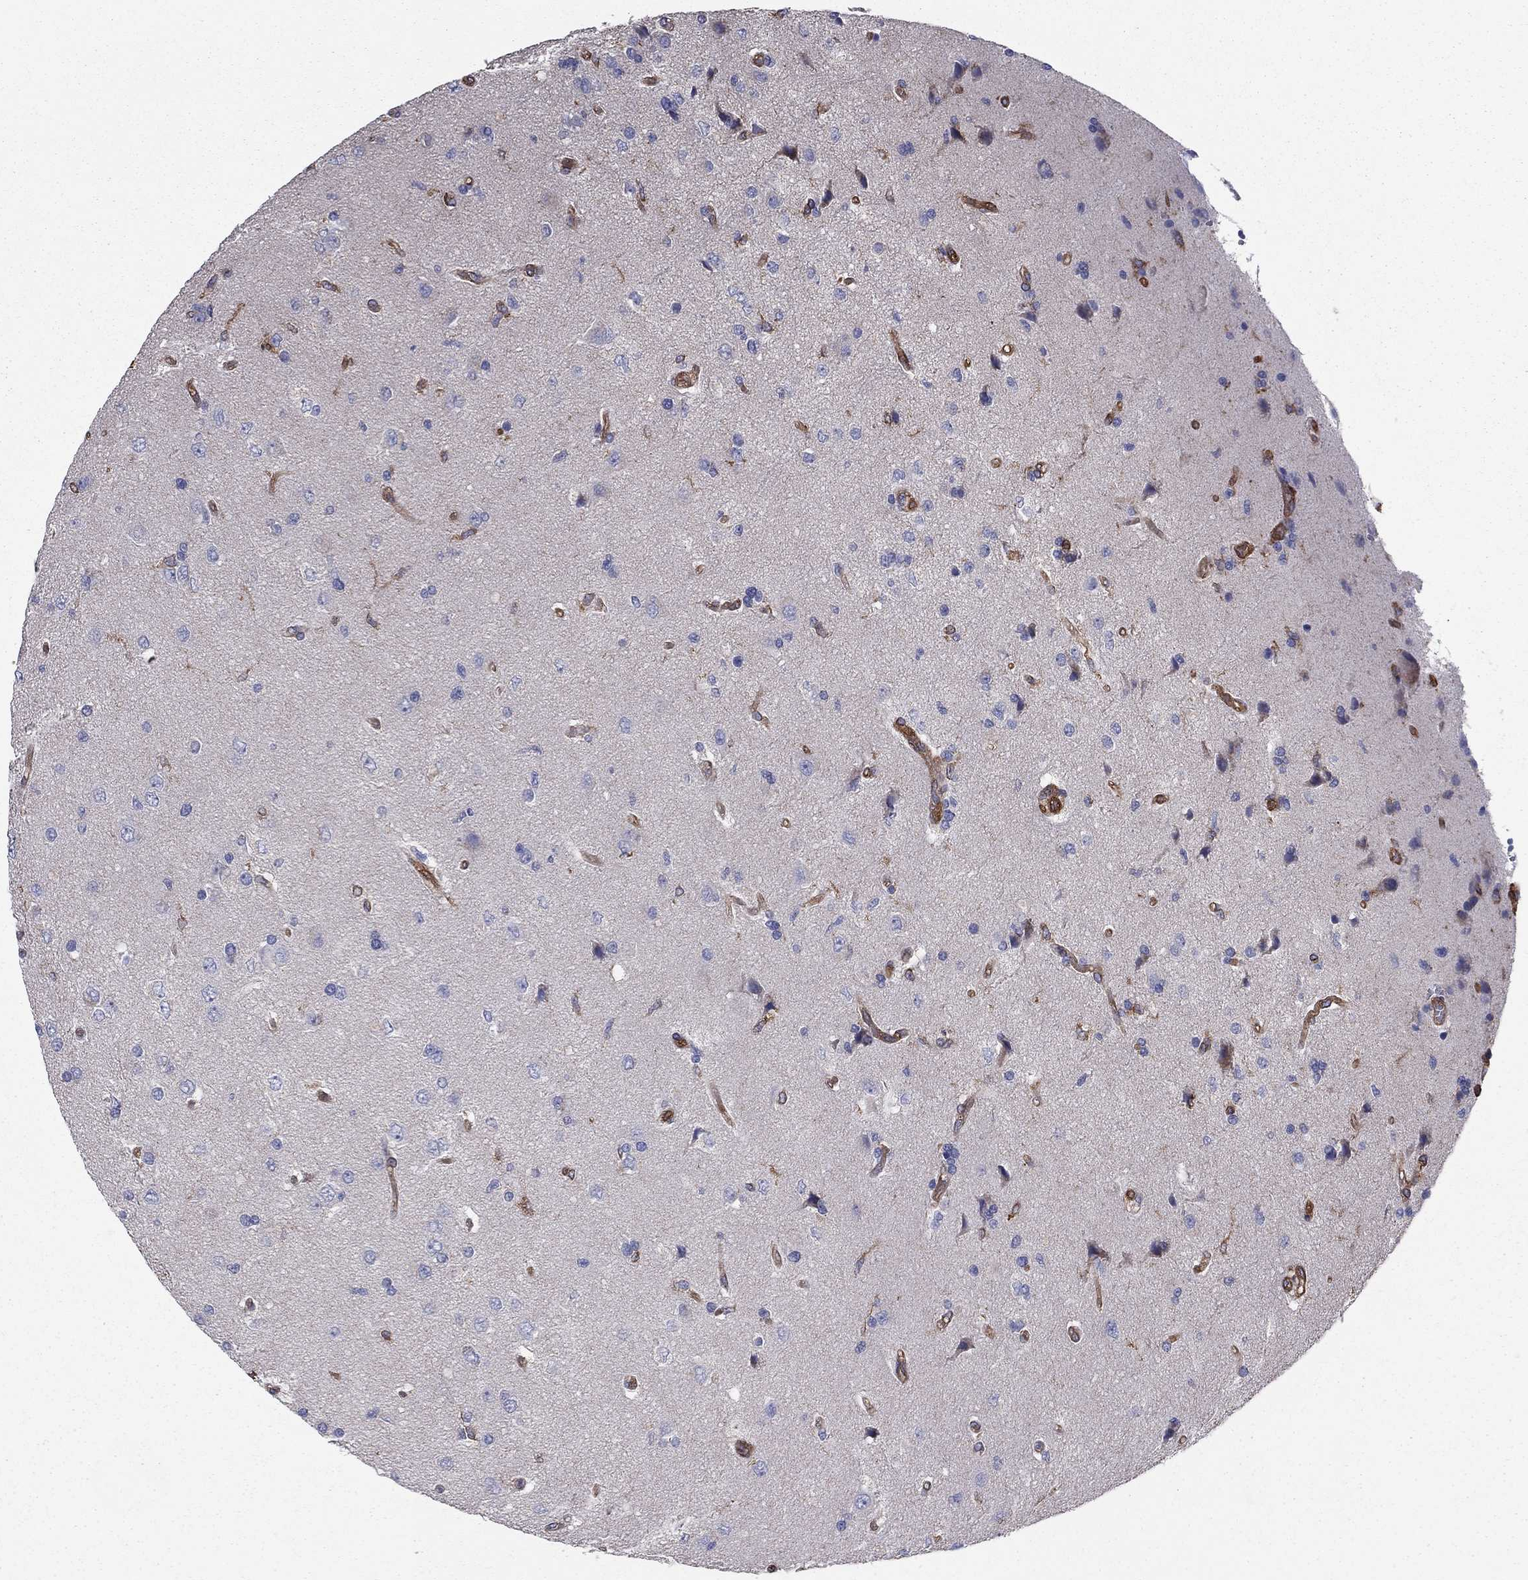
{"staining": {"intensity": "negative", "quantity": "none", "location": "none"}, "tissue": "glioma", "cell_type": "Tumor cells", "image_type": "cancer", "snomed": [{"axis": "morphology", "description": "Glioma, malignant, High grade"}, {"axis": "topography", "description": "Brain"}], "caption": "Tumor cells show no significant protein staining in high-grade glioma (malignant).", "gene": "EHBP1L1", "patient": {"sex": "male", "age": 56}}